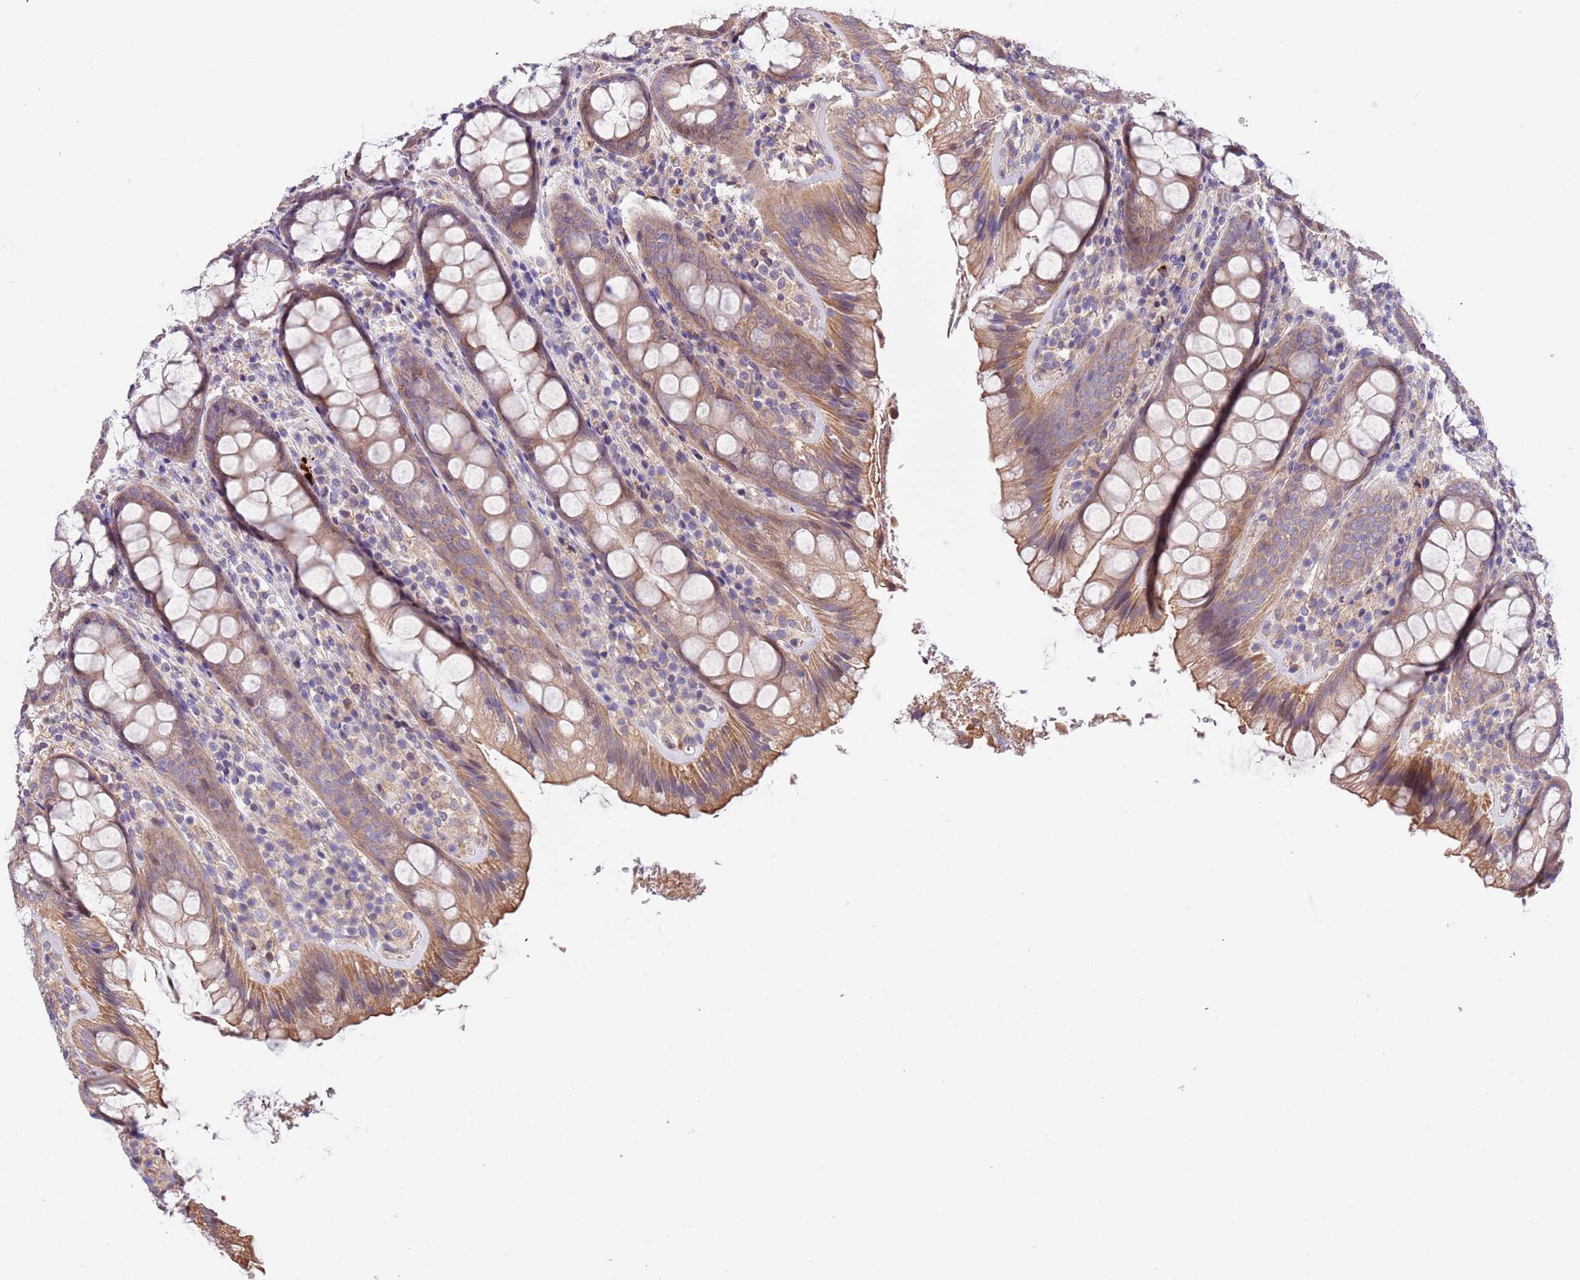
{"staining": {"intensity": "weak", "quantity": ">75%", "location": "cytoplasmic/membranous"}, "tissue": "rectum", "cell_type": "Glandular cells", "image_type": "normal", "snomed": [{"axis": "morphology", "description": "Normal tissue, NOS"}, {"axis": "topography", "description": "Rectum"}], "caption": "Immunohistochemistry (IHC) of benign rectum exhibits low levels of weak cytoplasmic/membranous positivity in approximately >75% of glandular cells.", "gene": "FAM89B", "patient": {"sex": "male", "age": 83}}